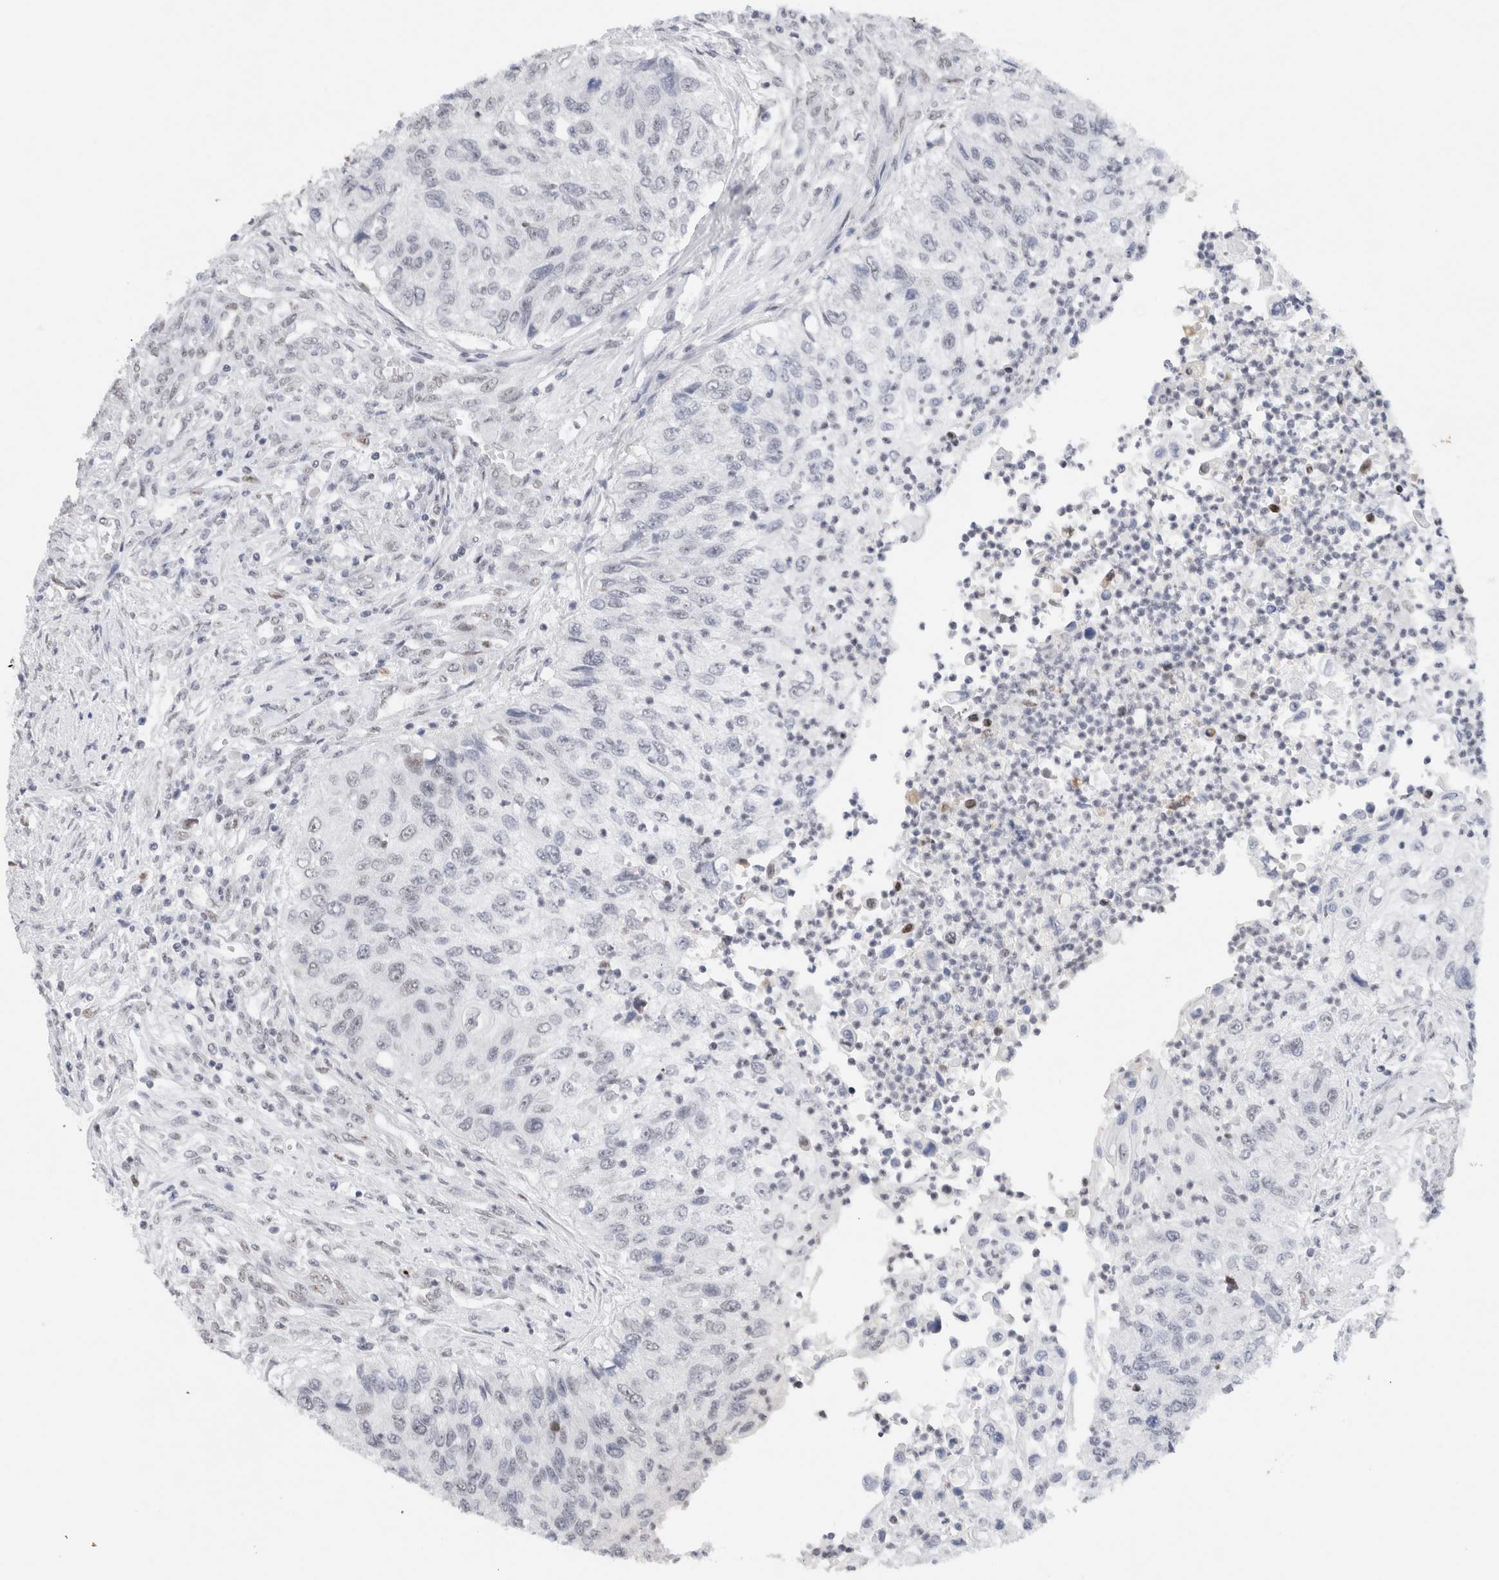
{"staining": {"intensity": "negative", "quantity": "none", "location": "none"}, "tissue": "urothelial cancer", "cell_type": "Tumor cells", "image_type": "cancer", "snomed": [{"axis": "morphology", "description": "Urothelial carcinoma, High grade"}, {"axis": "topography", "description": "Urinary bladder"}], "caption": "Urothelial carcinoma (high-grade) was stained to show a protein in brown. There is no significant expression in tumor cells. Brightfield microscopy of immunohistochemistry stained with DAB (brown) and hematoxylin (blue), captured at high magnification.", "gene": "COPS7A", "patient": {"sex": "female", "age": 60}}